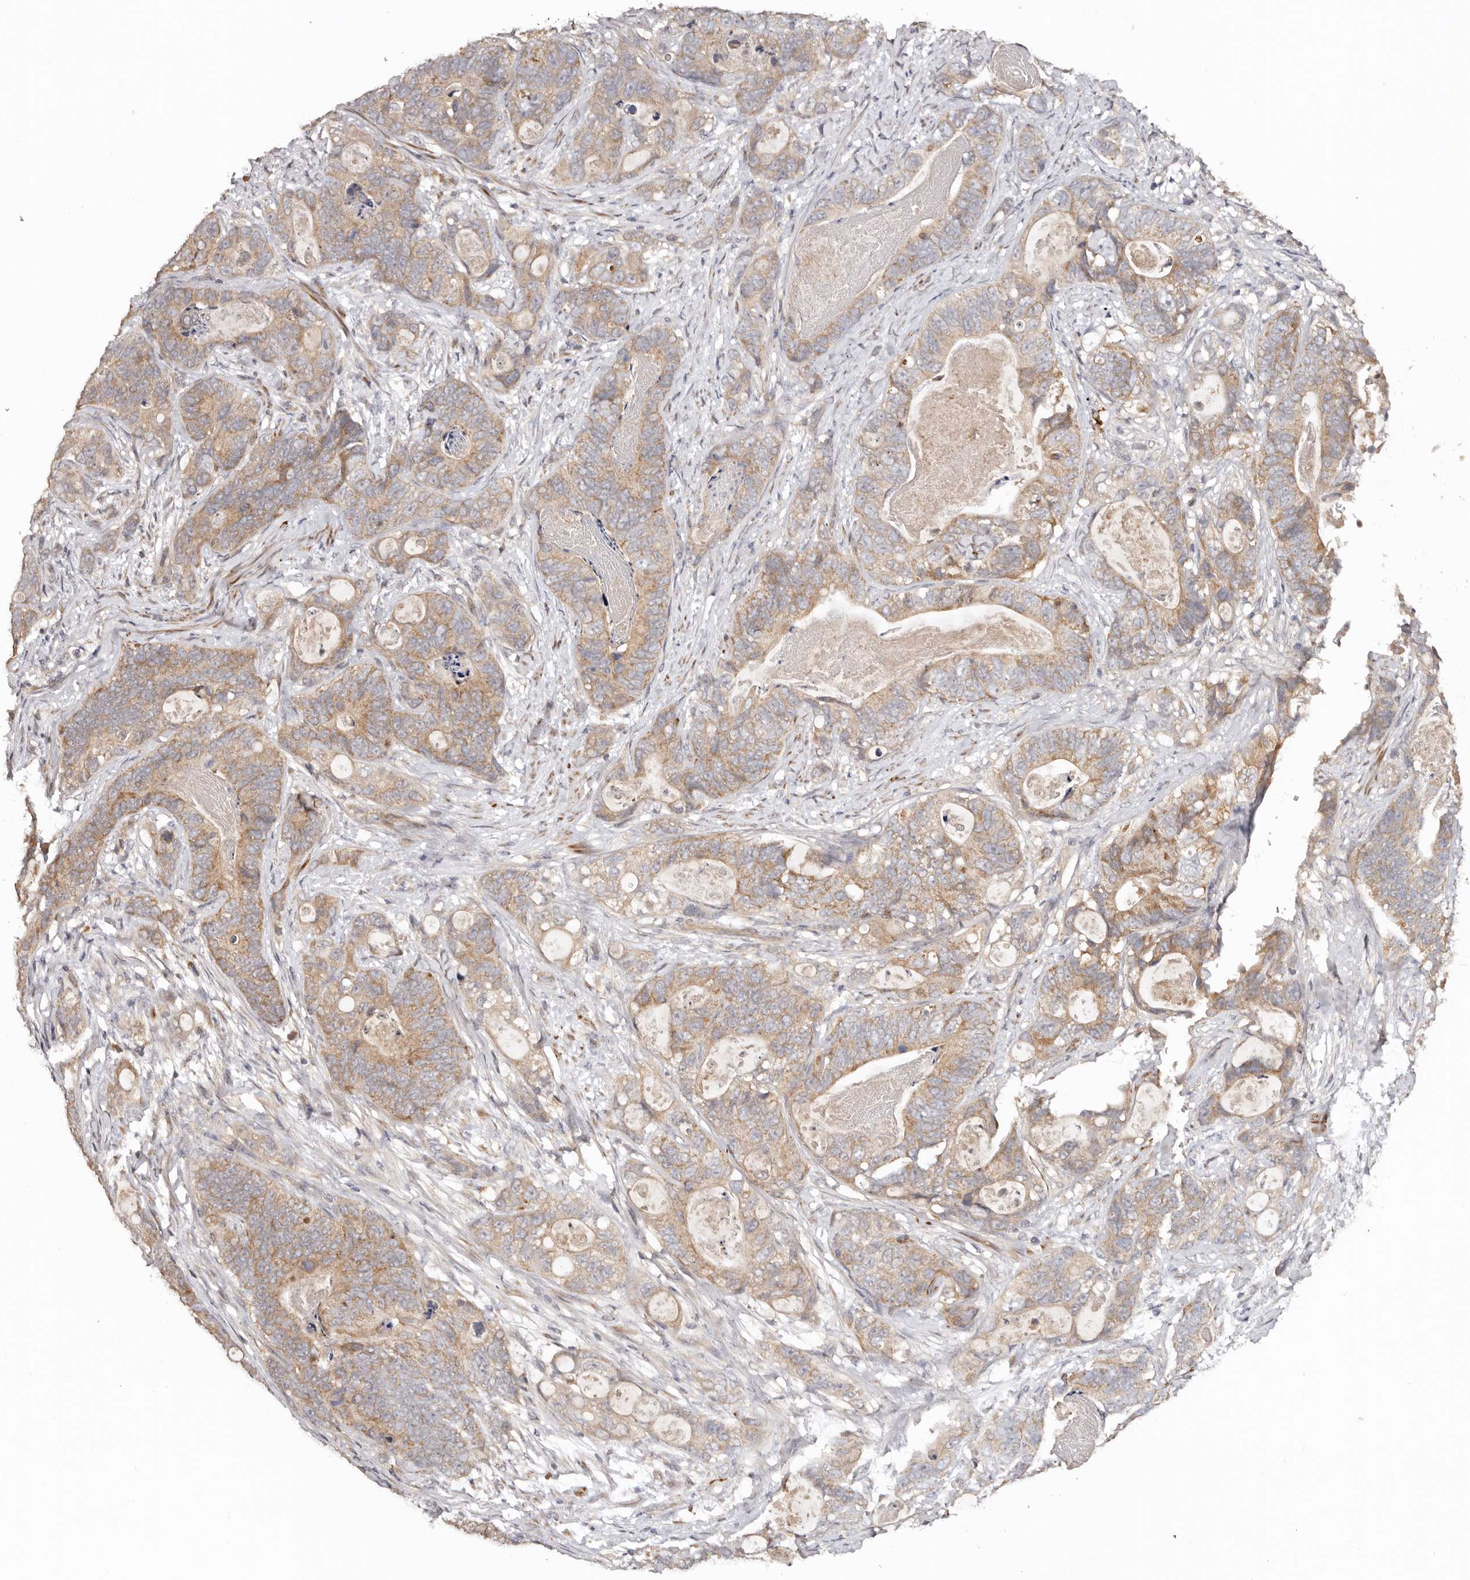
{"staining": {"intensity": "moderate", "quantity": ">75%", "location": "cytoplasmic/membranous"}, "tissue": "stomach cancer", "cell_type": "Tumor cells", "image_type": "cancer", "snomed": [{"axis": "morphology", "description": "Normal tissue, NOS"}, {"axis": "morphology", "description": "Adenocarcinoma, NOS"}, {"axis": "topography", "description": "Stomach"}], "caption": "Immunohistochemistry of human stomach adenocarcinoma exhibits medium levels of moderate cytoplasmic/membranous expression in about >75% of tumor cells. (Stains: DAB (3,3'-diaminobenzidine) in brown, nuclei in blue, Microscopy: brightfield microscopy at high magnification).", "gene": "PKIB", "patient": {"sex": "female", "age": 89}}